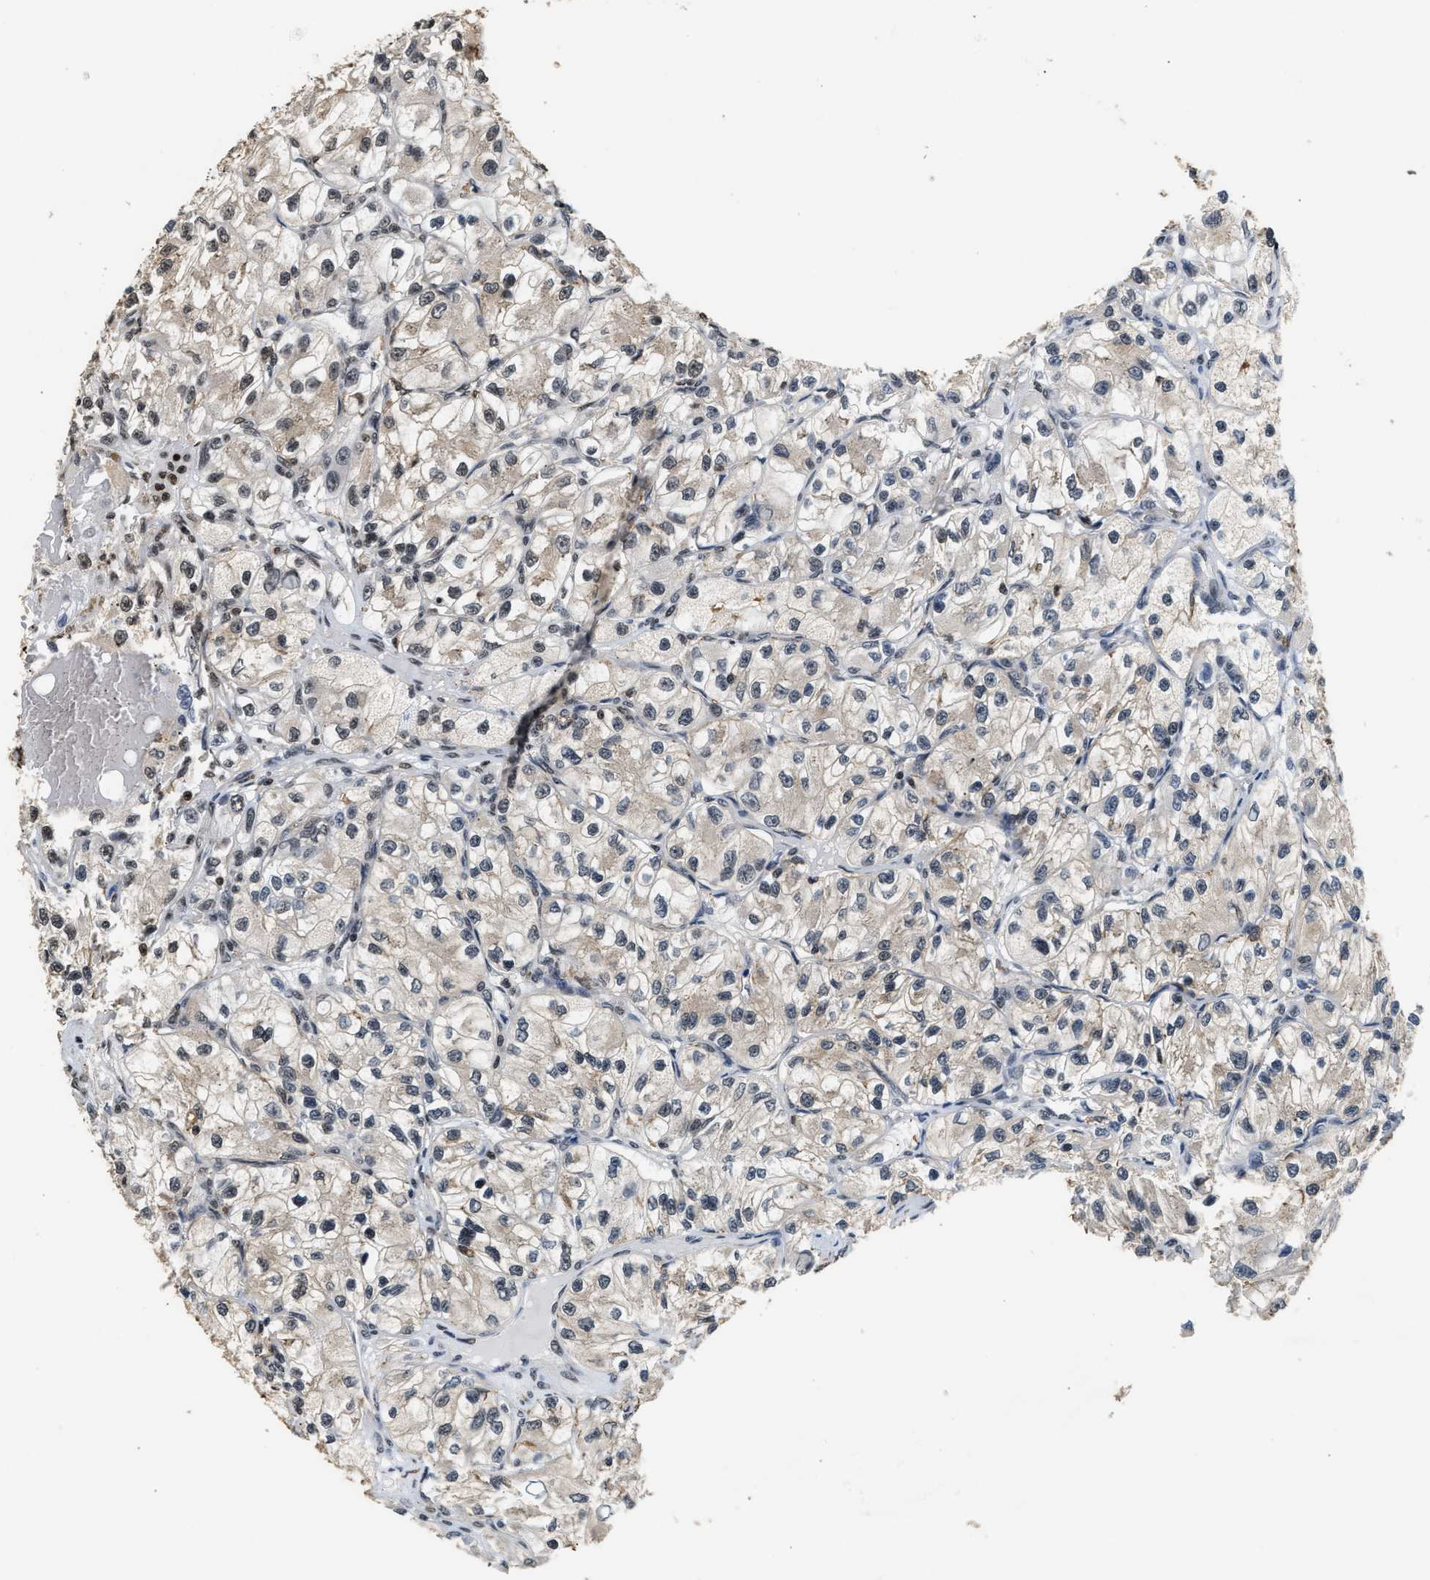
{"staining": {"intensity": "moderate", "quantity": "25%-75%", "location": "nuclear"}, "tissue": "renal cancer", "cell_type": "Tumor cells", "image_type": "cancer", "snomed": [{"axis": "morphology", "description": "Adenocarcinoma, NOS"}, {"axis": "topography", "description": "Kidney"}], "caption": "Brown immunohistochemical staining in human renal adenocarcinoma demonstrates moderate nuclear expression in about 25%-75% of tumor cells. Immunohistochemistry stains the protein of interest in brown and the nuclei are stained blue.", "gene": "RAD21", "patient": {"sex": "female", "age": 57}}